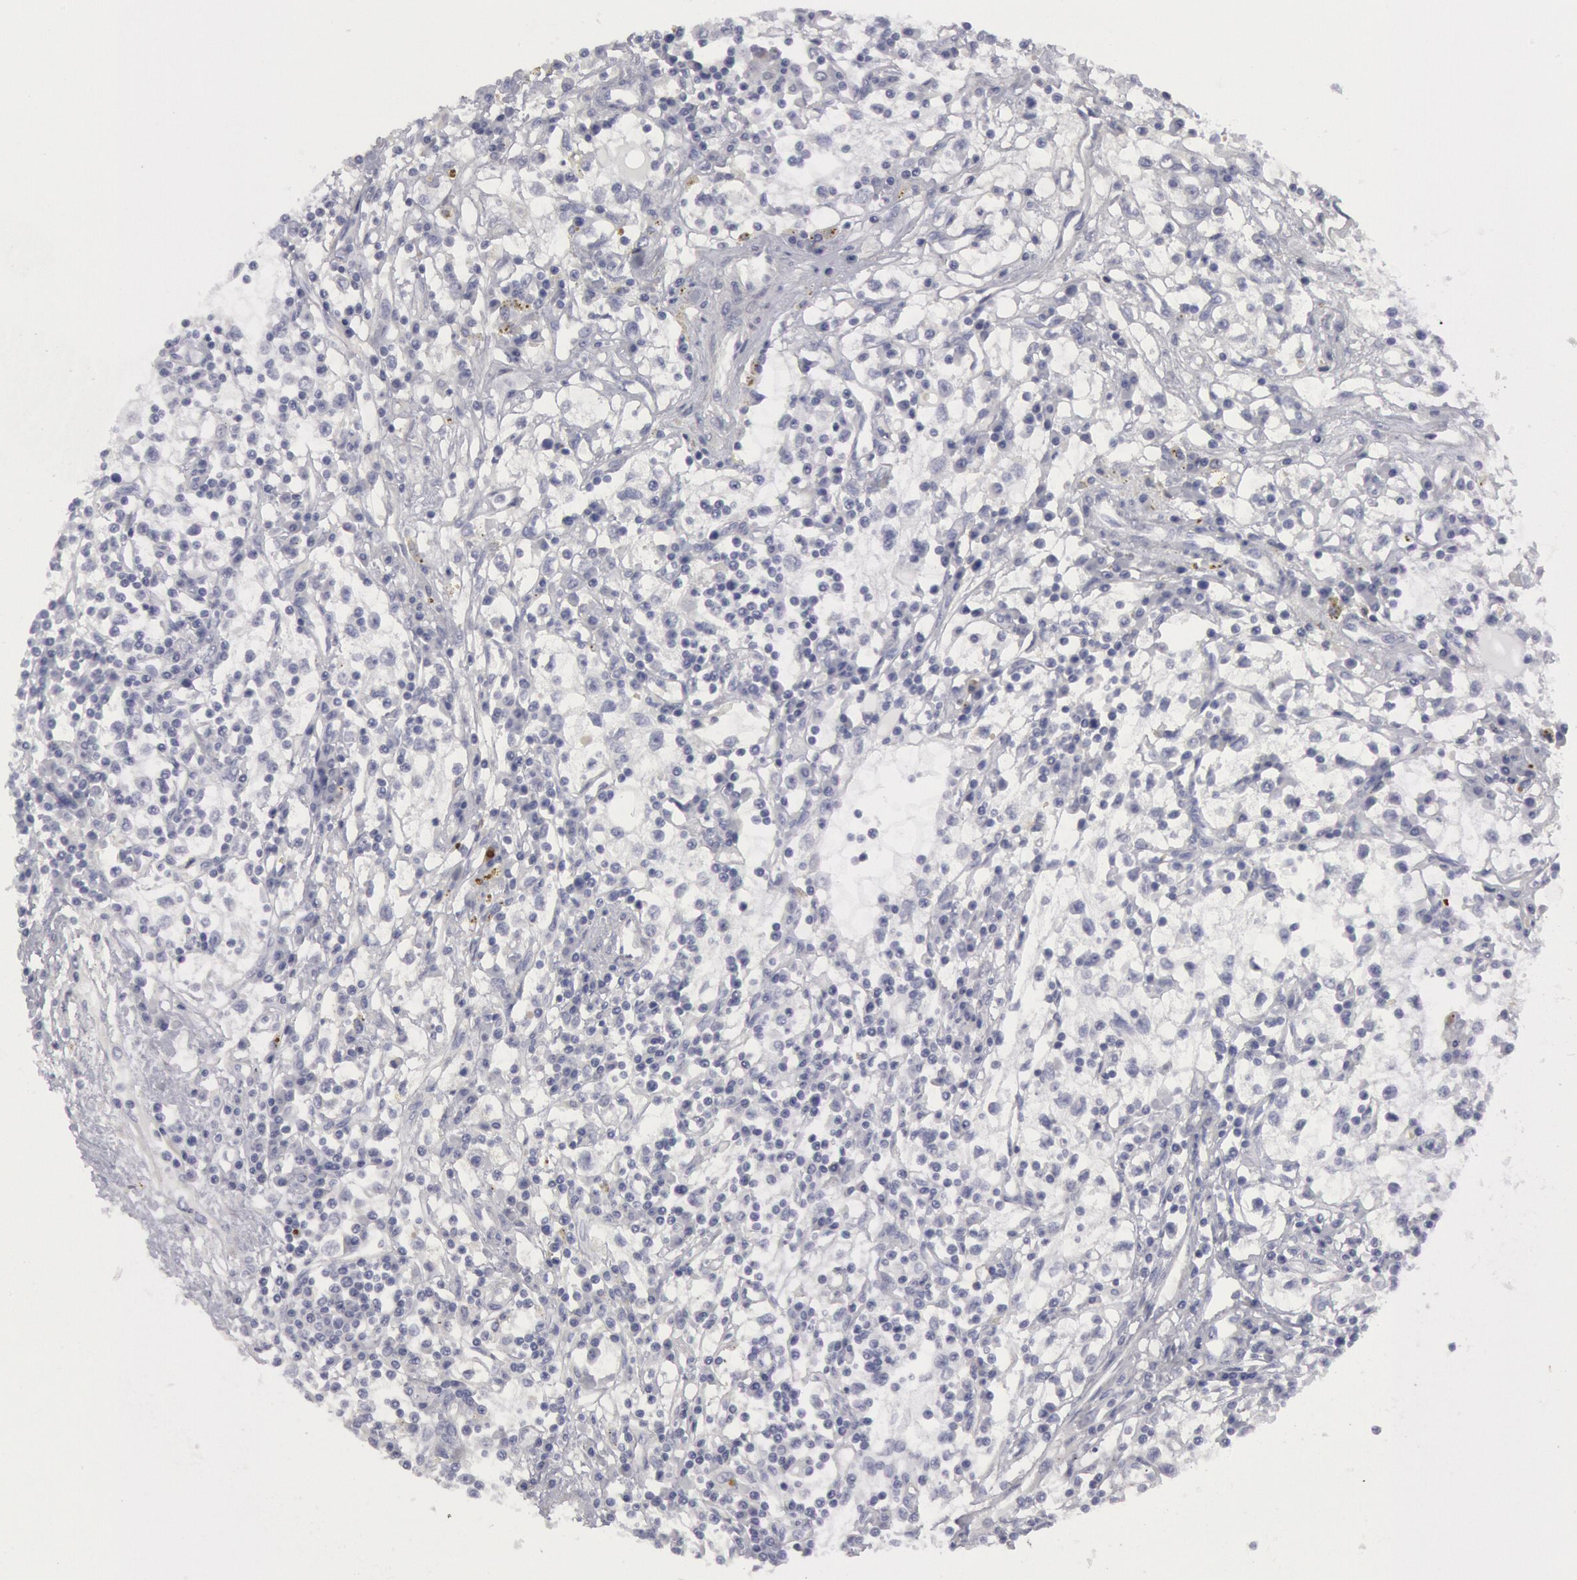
{"staining": {"intensity": "negative", "quantity": "none", "location": "none"}, "tissue": "renal cancer", "cell_type": "Tumor cells", "image_type": "cancer", "snomed": [{"axis": "morphology", "description": "Adenocarcinoma, NOS"}, {"axis": "topography", "description": "Kidney"}], "caption": "DAB immunohistochemical staining of human adenocarcinoma (renal) reveals no significant positivity in tumor cells.", "gene": "FHL1", "patient": {"sex": "male", "age": 82}}